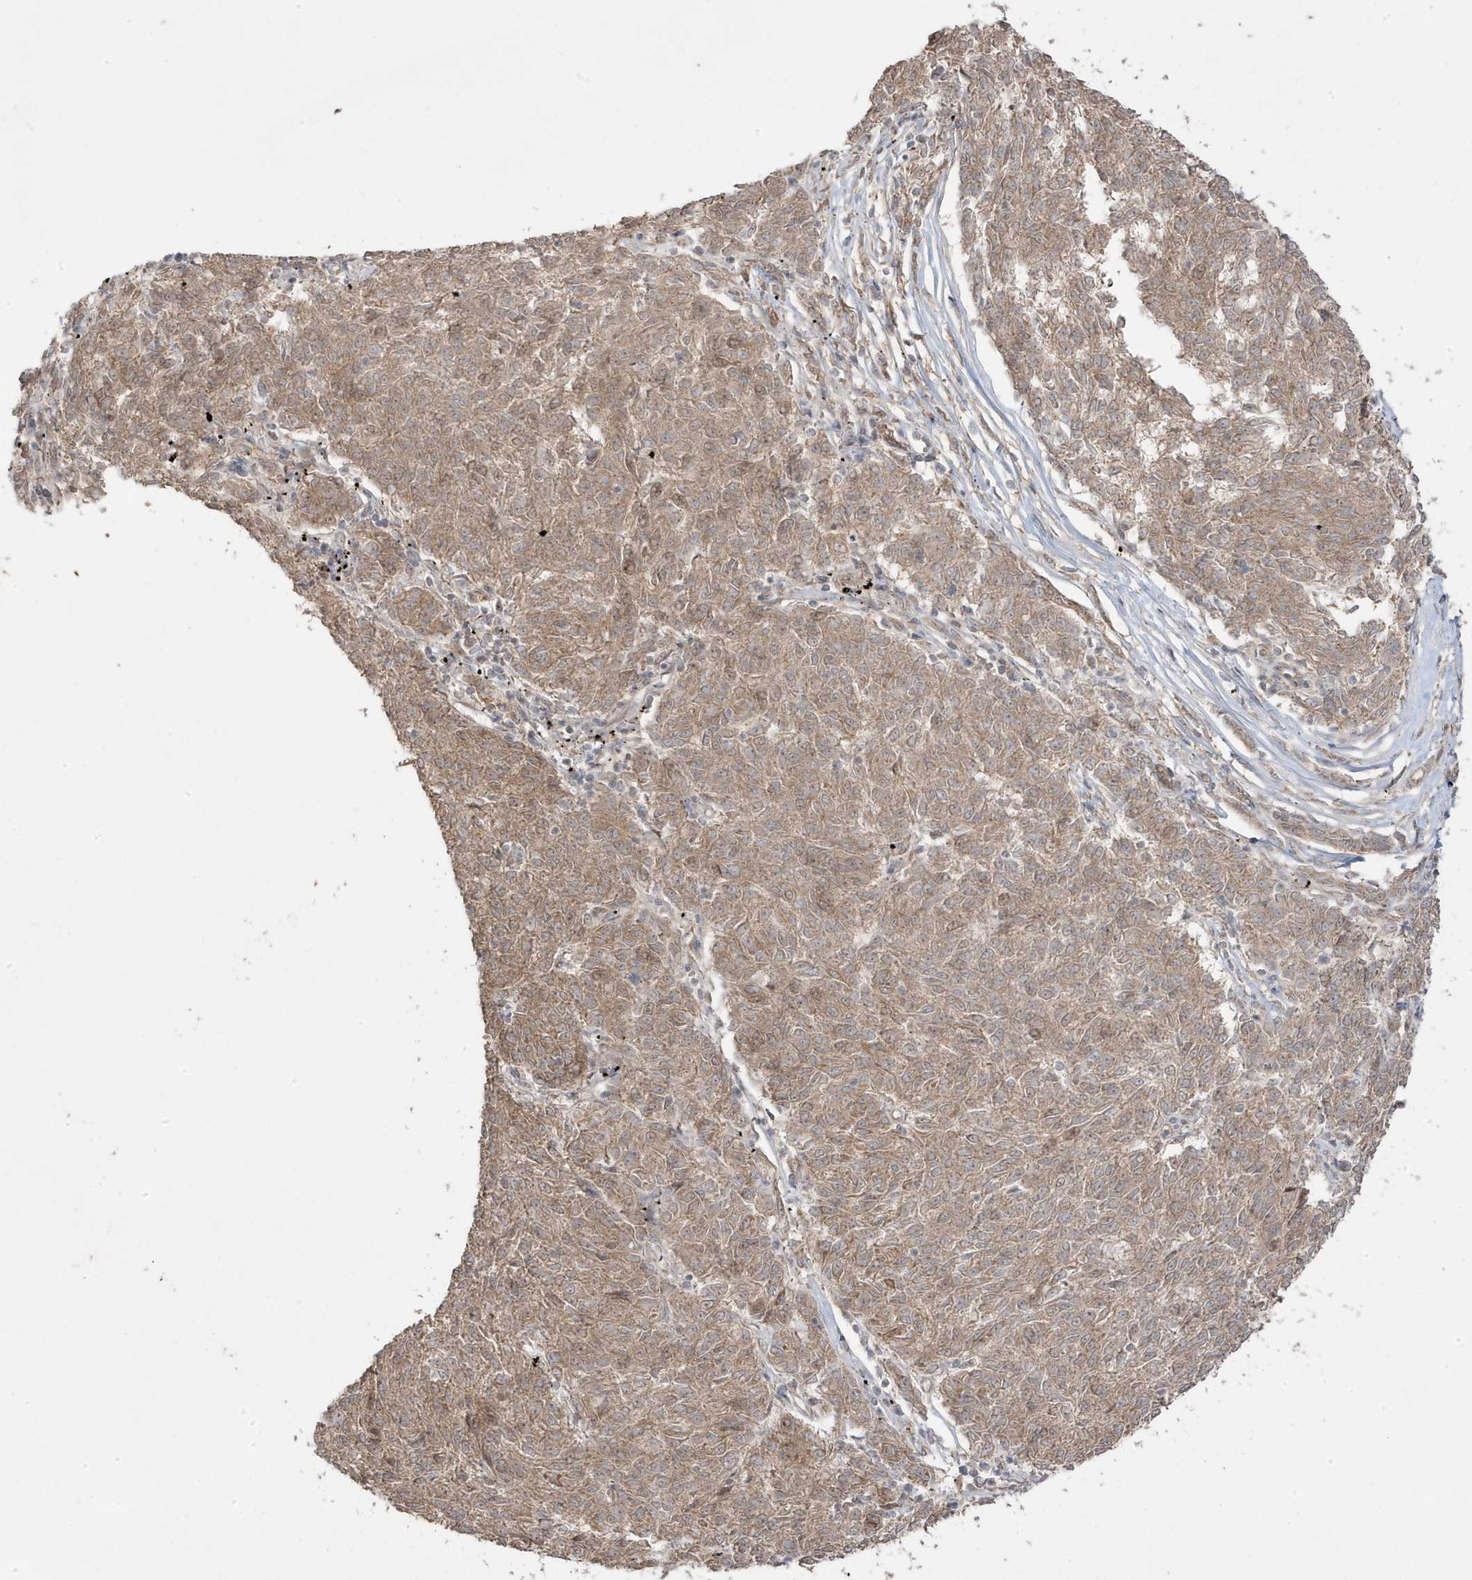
{"staining": {"intensity": "weak", "quantity": ">75%", "location": "cytoplasmic/membranous"}, "tissue": "melanoma", "cell_type": "Tumor cells", "image_type": "cancer", "snomed": [{"axis": "morphology", "description": "Malignant melanoma, NOS"}, {"axis": "topography", "description": "Skin"}], "caption": "A histopathology image showing weak cytoplasmic/membranous staining in approximately >75% of tumor cells in melanoma, as visualized by brown immunohistochemical staining.", "gene": "DNAJC12", "patient": {"sex": "female", "age": 72}}